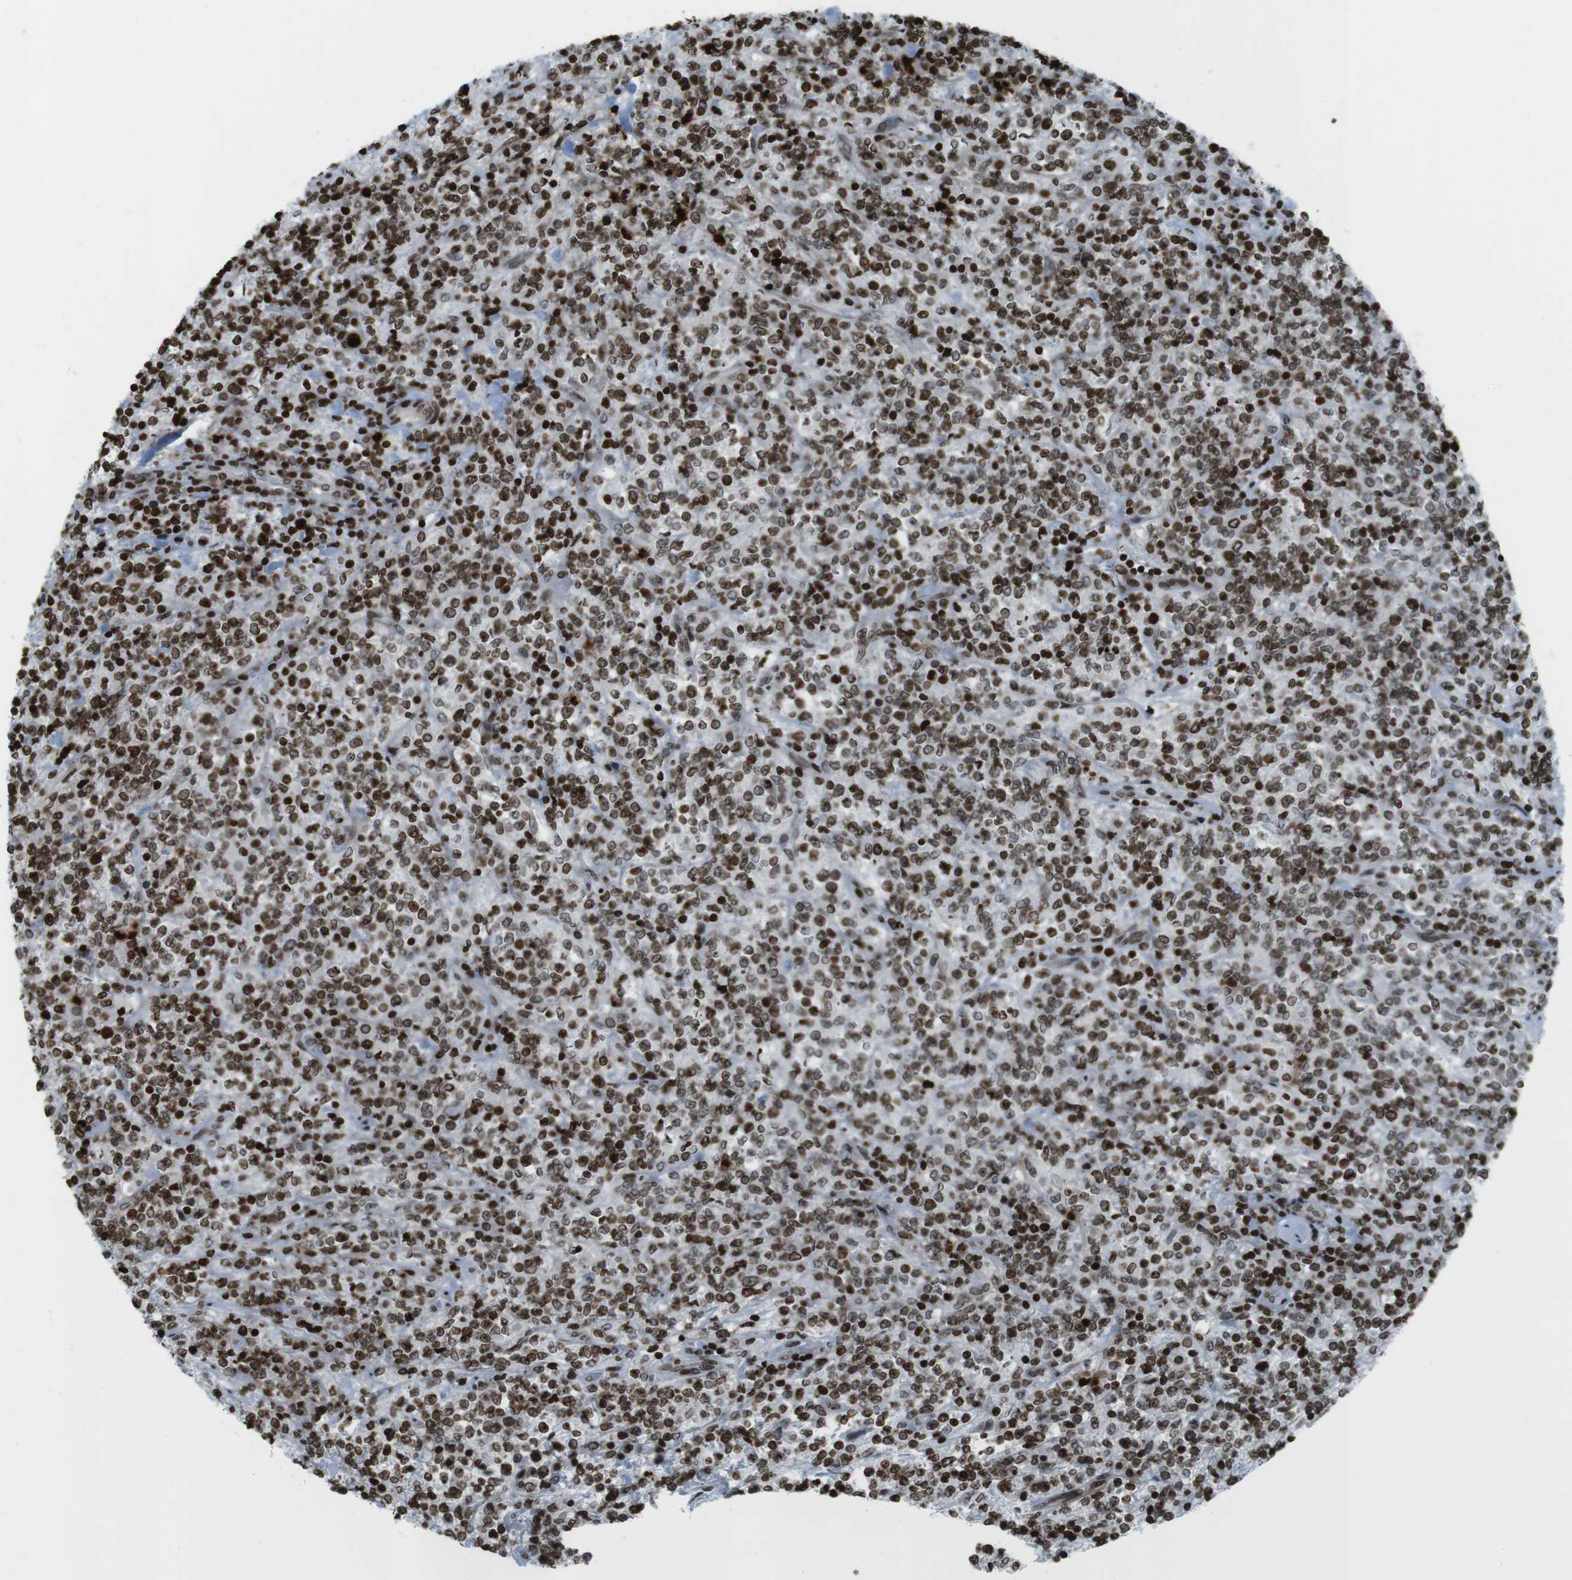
{"staining": {"intensity": "strong", "quantity": ">75%", "location": "nuclear"}, "tissue": "lymphoma", "cell_type": "Tumor cells", "image_type": "cancer", "snomed": [{"axis": "morphology", "description": "Malignant lymphoma, non-Hodgkin's type, High grade"}, {"axis": "topography", "description": "Soft tissue"}], "caption": "This micrograph reveals immunohistochemistry staining of lymphoma, with high strong nuclear positivity in about >75% of tumor cells.", "gene": "H2AC8", "patient": {"sex": "male", "age": 18}}